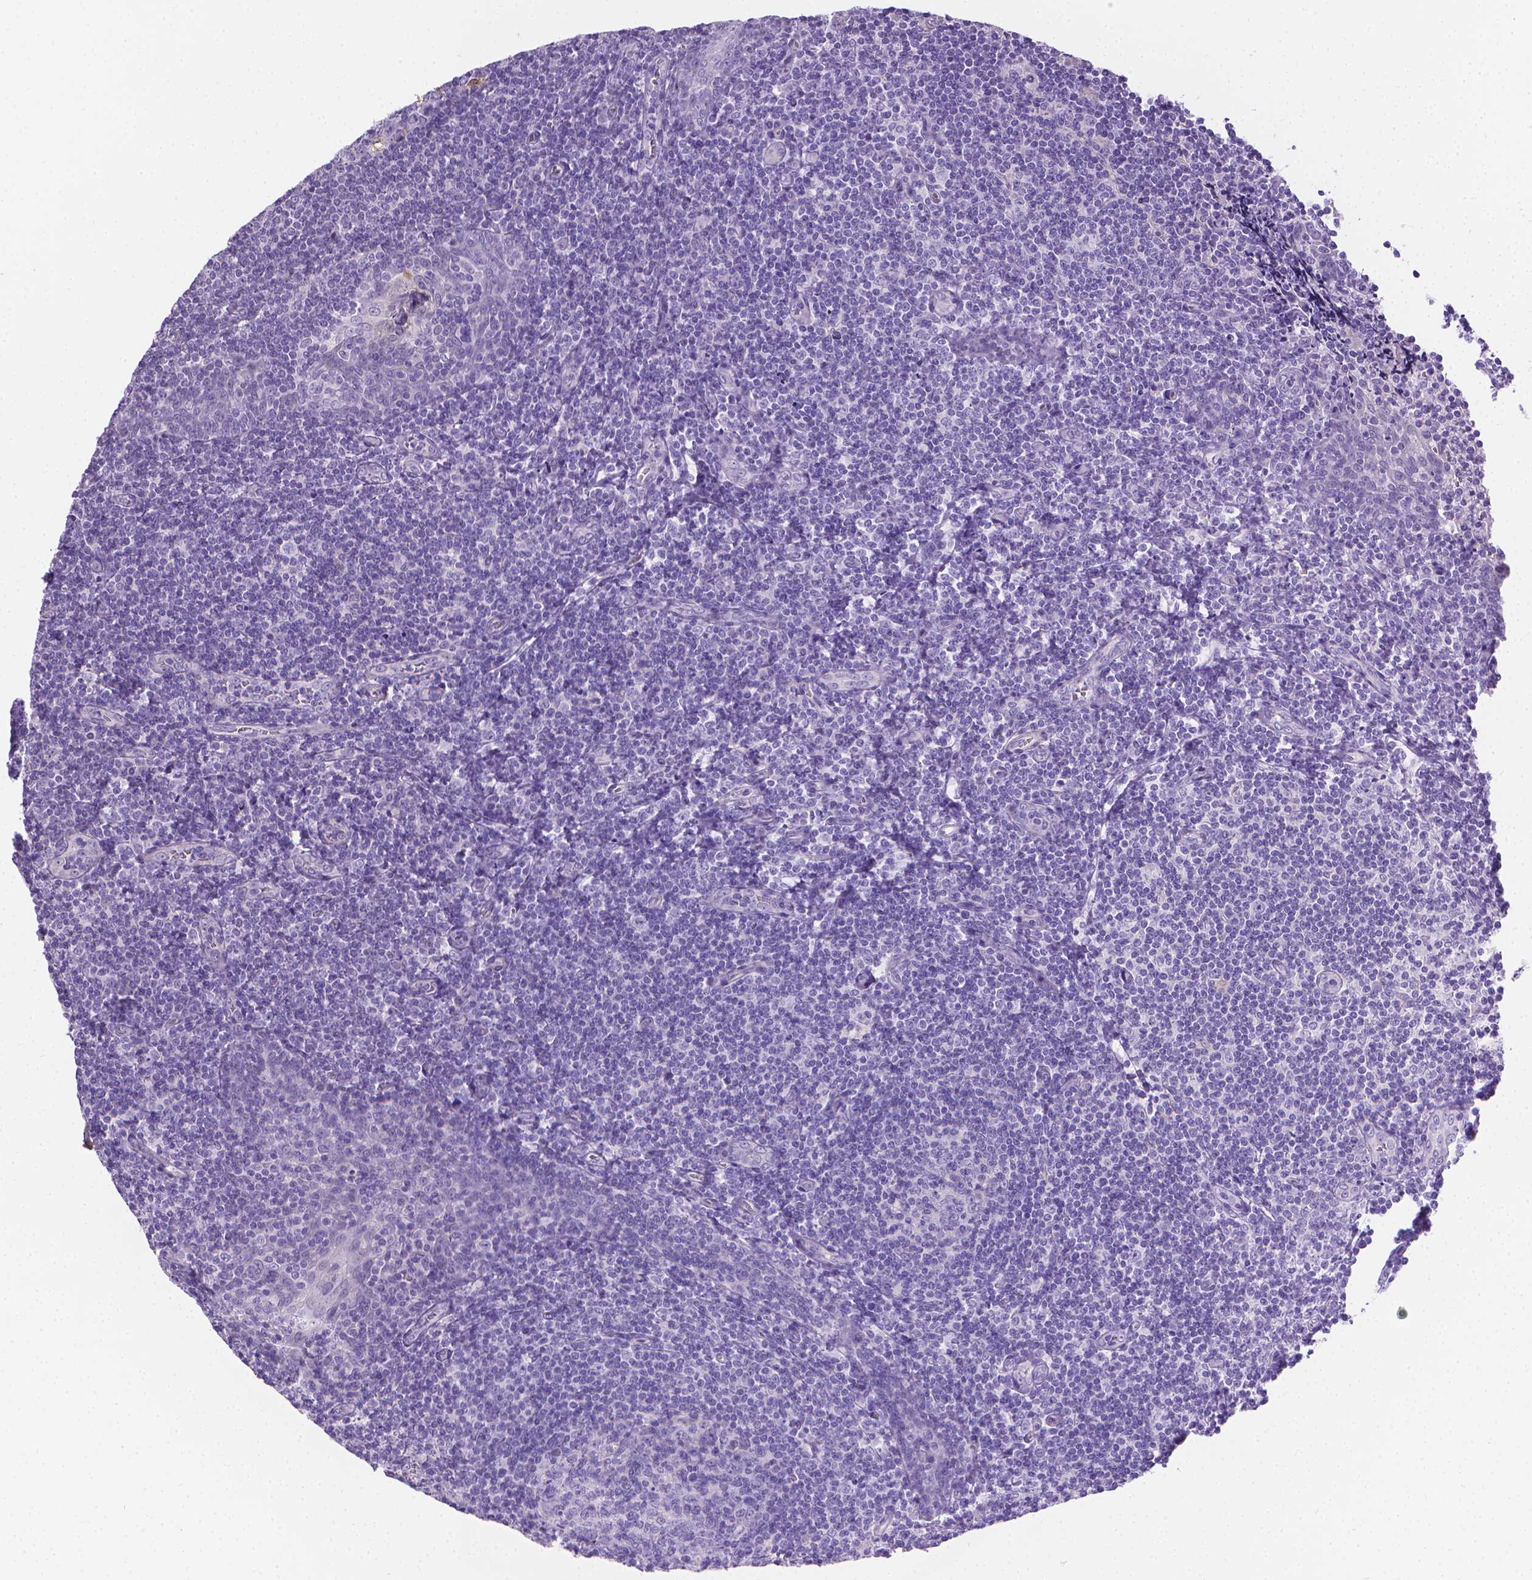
{"staining": {"intensity": "negative", "quantity": "none", "location": "none"}, "tissue": "tonsil", "cell_type": "Germinal center cells", "image_type": "normal", "snomed": [{"axis": "morphology", "description": "Normal tissue, NOS"}, {"axis": "morphology", "description": "Inflammation, NOS"}, {"axis": "topography", "description": "Tonsil"}], "caption": "High power microscopy image of an IHC histopathology image of unremarkable tonsil, revealing no significant expression in germinal center cells.", "gene": "PNMA2", "patient": {"sex": "female", "age": 31}}